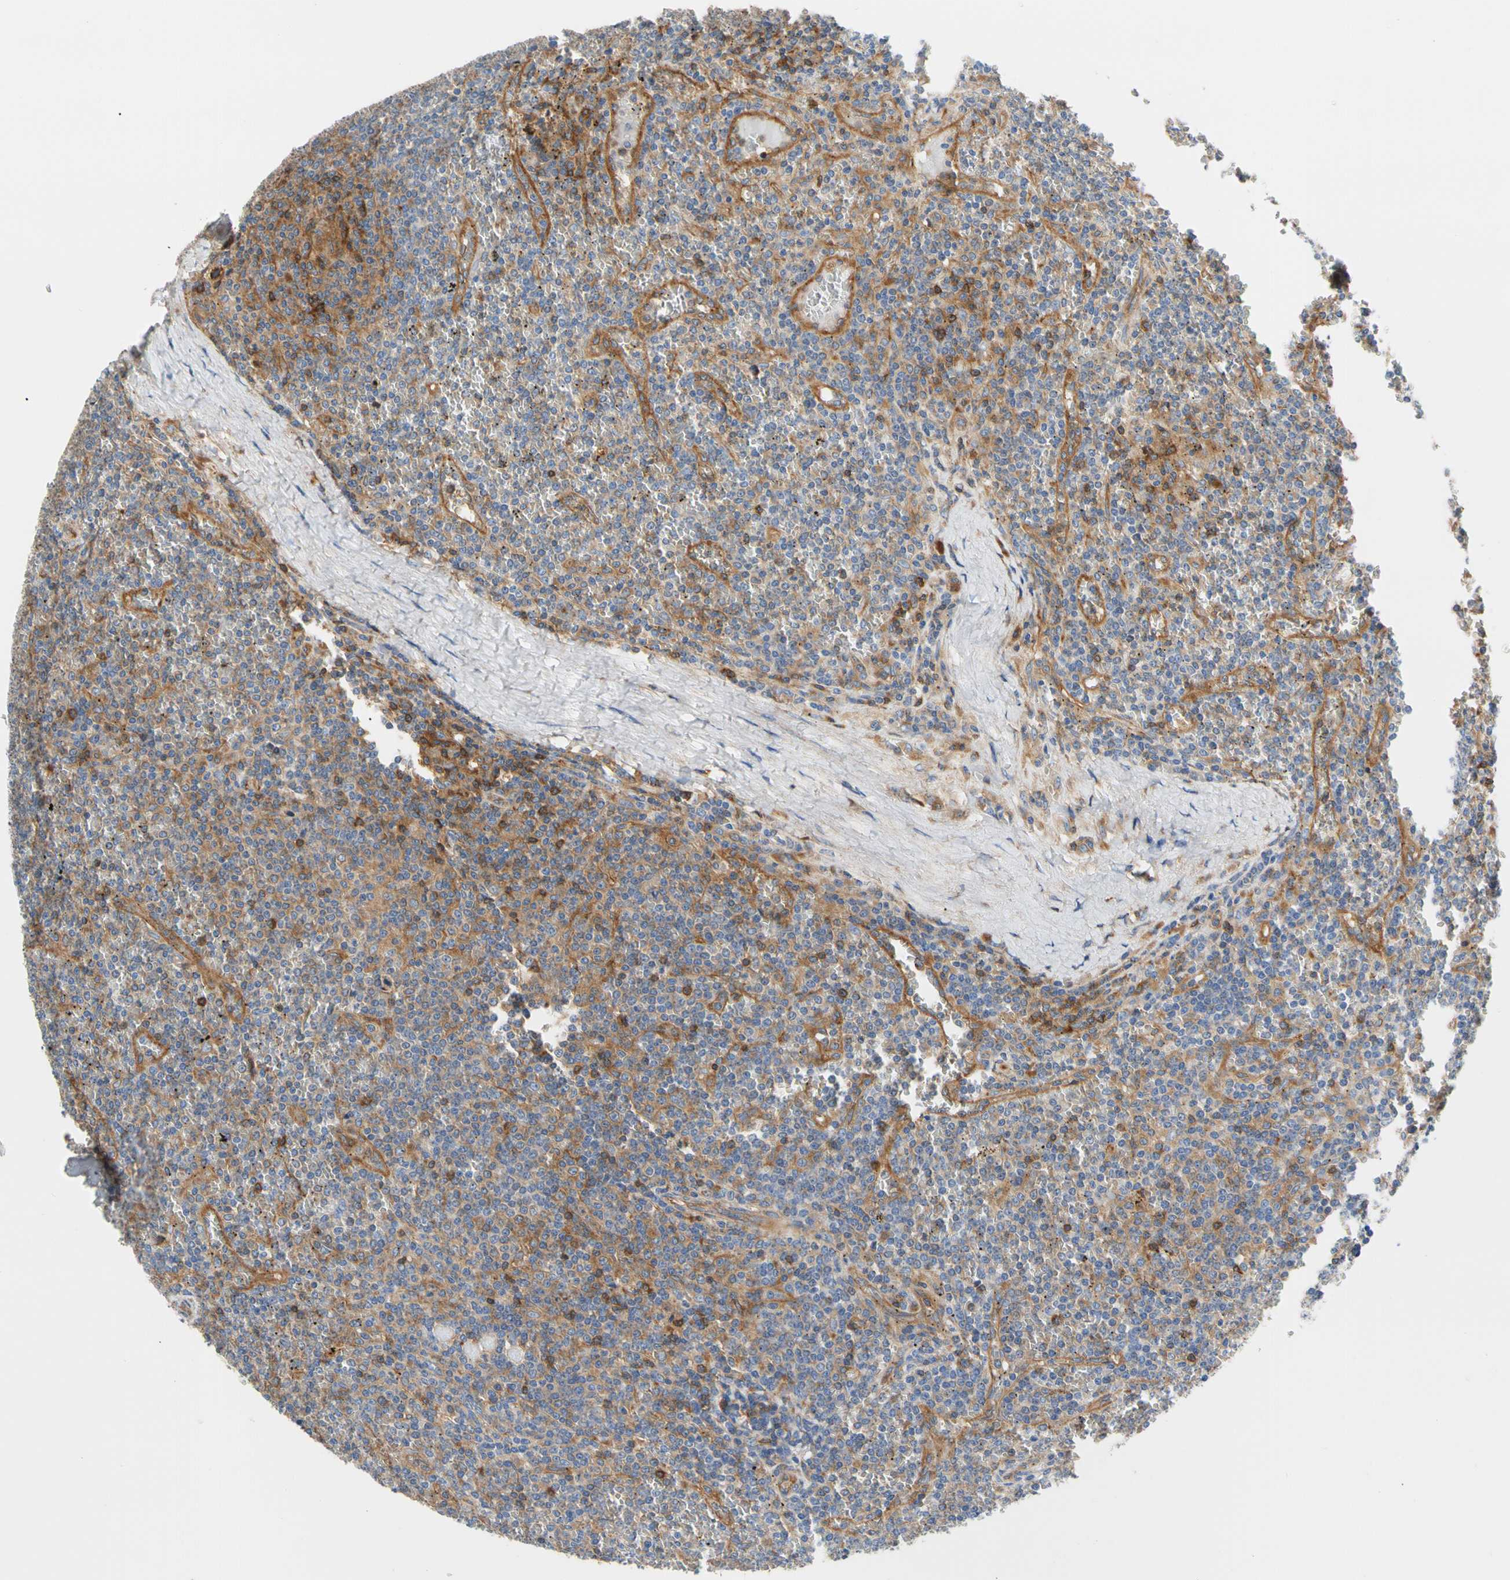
{"staining": {"intensity": "moderate", "quantity": ">75%", "location": "cytoplasmic/membranous"}, "tissue": "lymphoma", "cell_type": "Tumor cells", "image_type": "cancer", "snomed": [{"axis": "morphology", "description": "Malignant lymphoma, non-Hodgkin's type, Low grade"}, {"axis": "topography", "description": "Spleen"}], "caption": "Immunohistochemical staining of human lymphoma displays moderate cytoplasmic/membranous protein staining in about >75% of tumor cells.", "gene": "GPHN", "patient": {"sex": "female", "age": 19}}